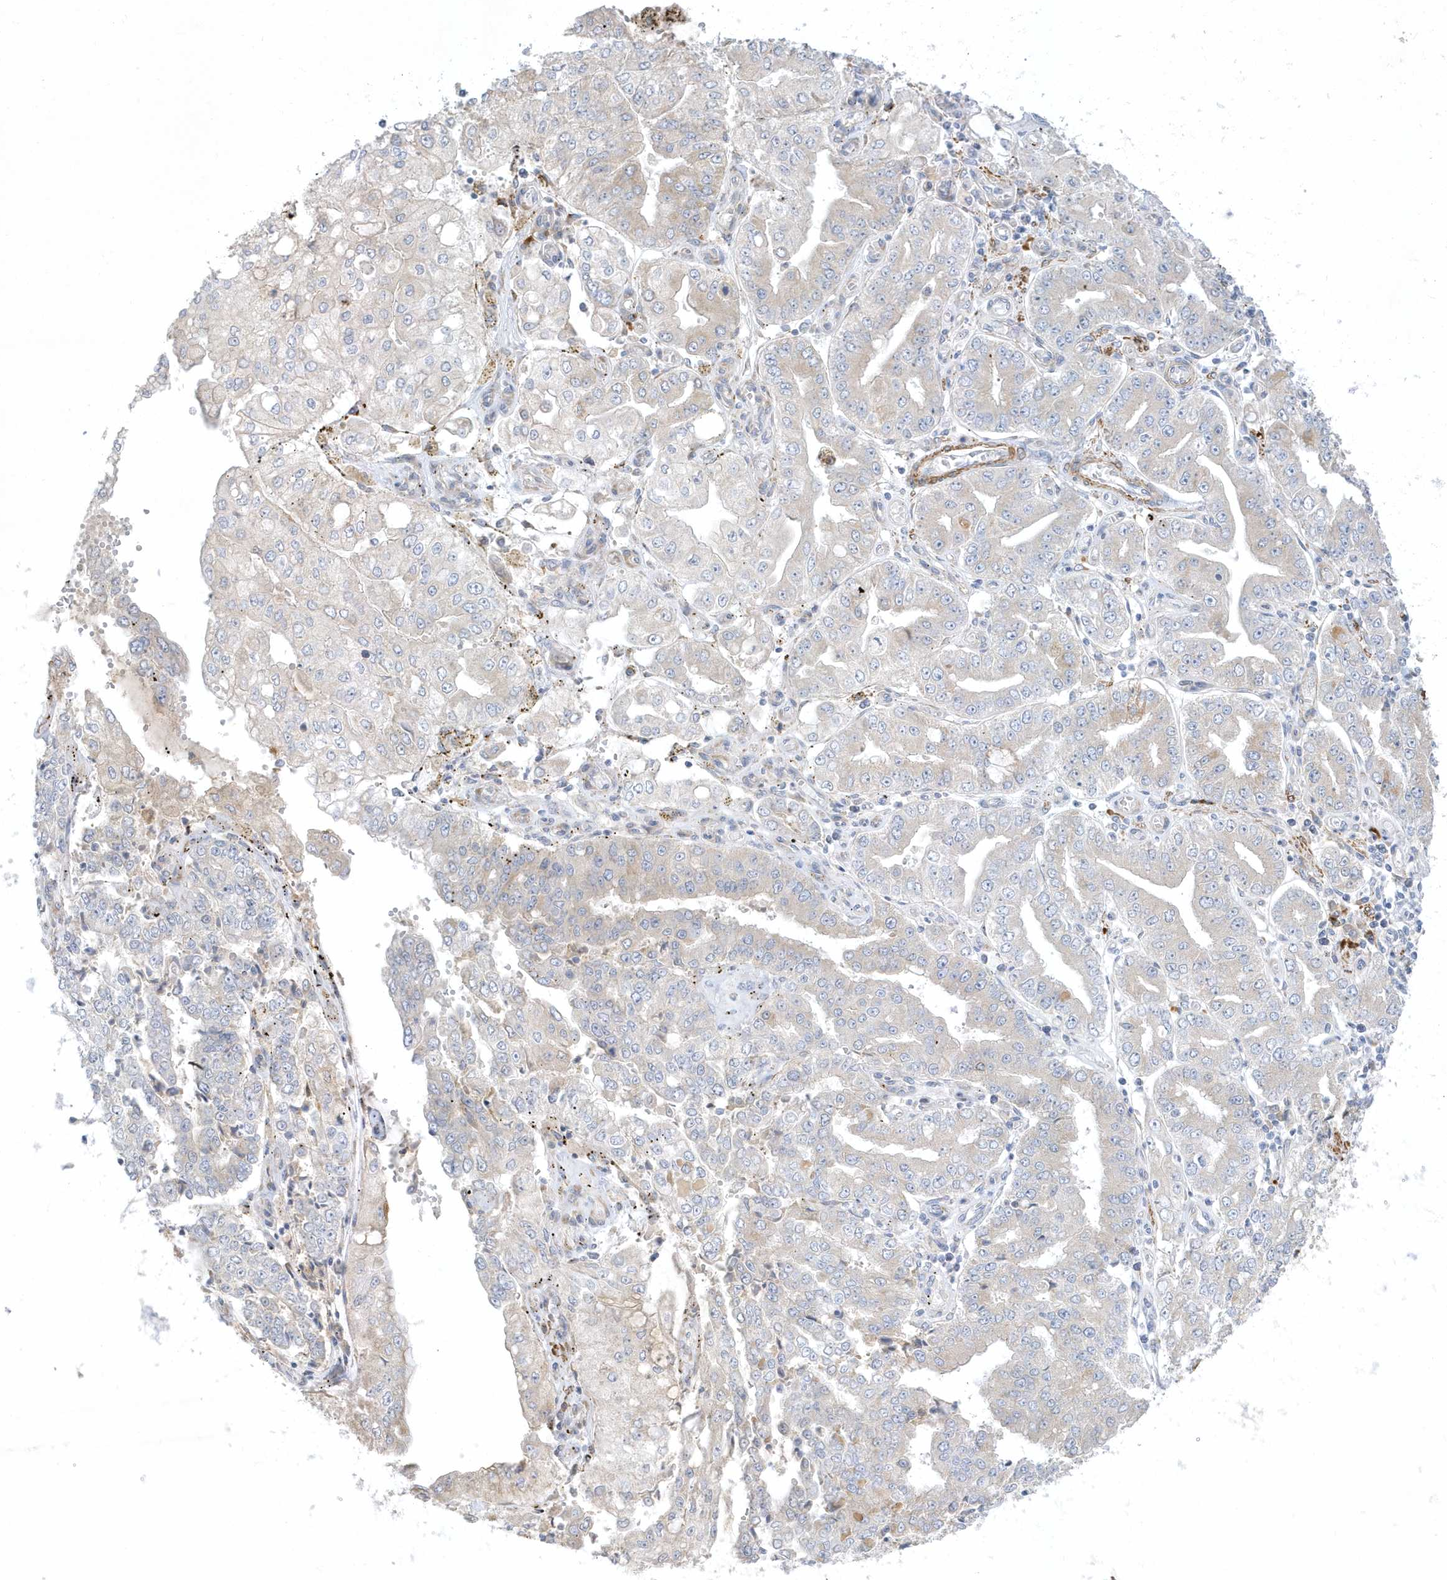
{"staining": {"intensity": "negative", "quantity": "none", "location": "none"}, "tissue": "stomach cancer", "cell_type": "Tumor cells", "image_type": "cancer", "snomed": [{"axis": "morphology", "description": "Adenocarcinoma, NOS"}, {"axis": "topography", "description": "Stomach"}], "caption": "Tumor cells show no significant protein expression in adenocarcinoma (stomach). The staining is performed using DAB (3,3'-diaminobenzidine) brown chromogen with nuclei counter-stained in using hematoxylin.", "gene": "THADA", "patient": {"sex": "male", "age": 76}}